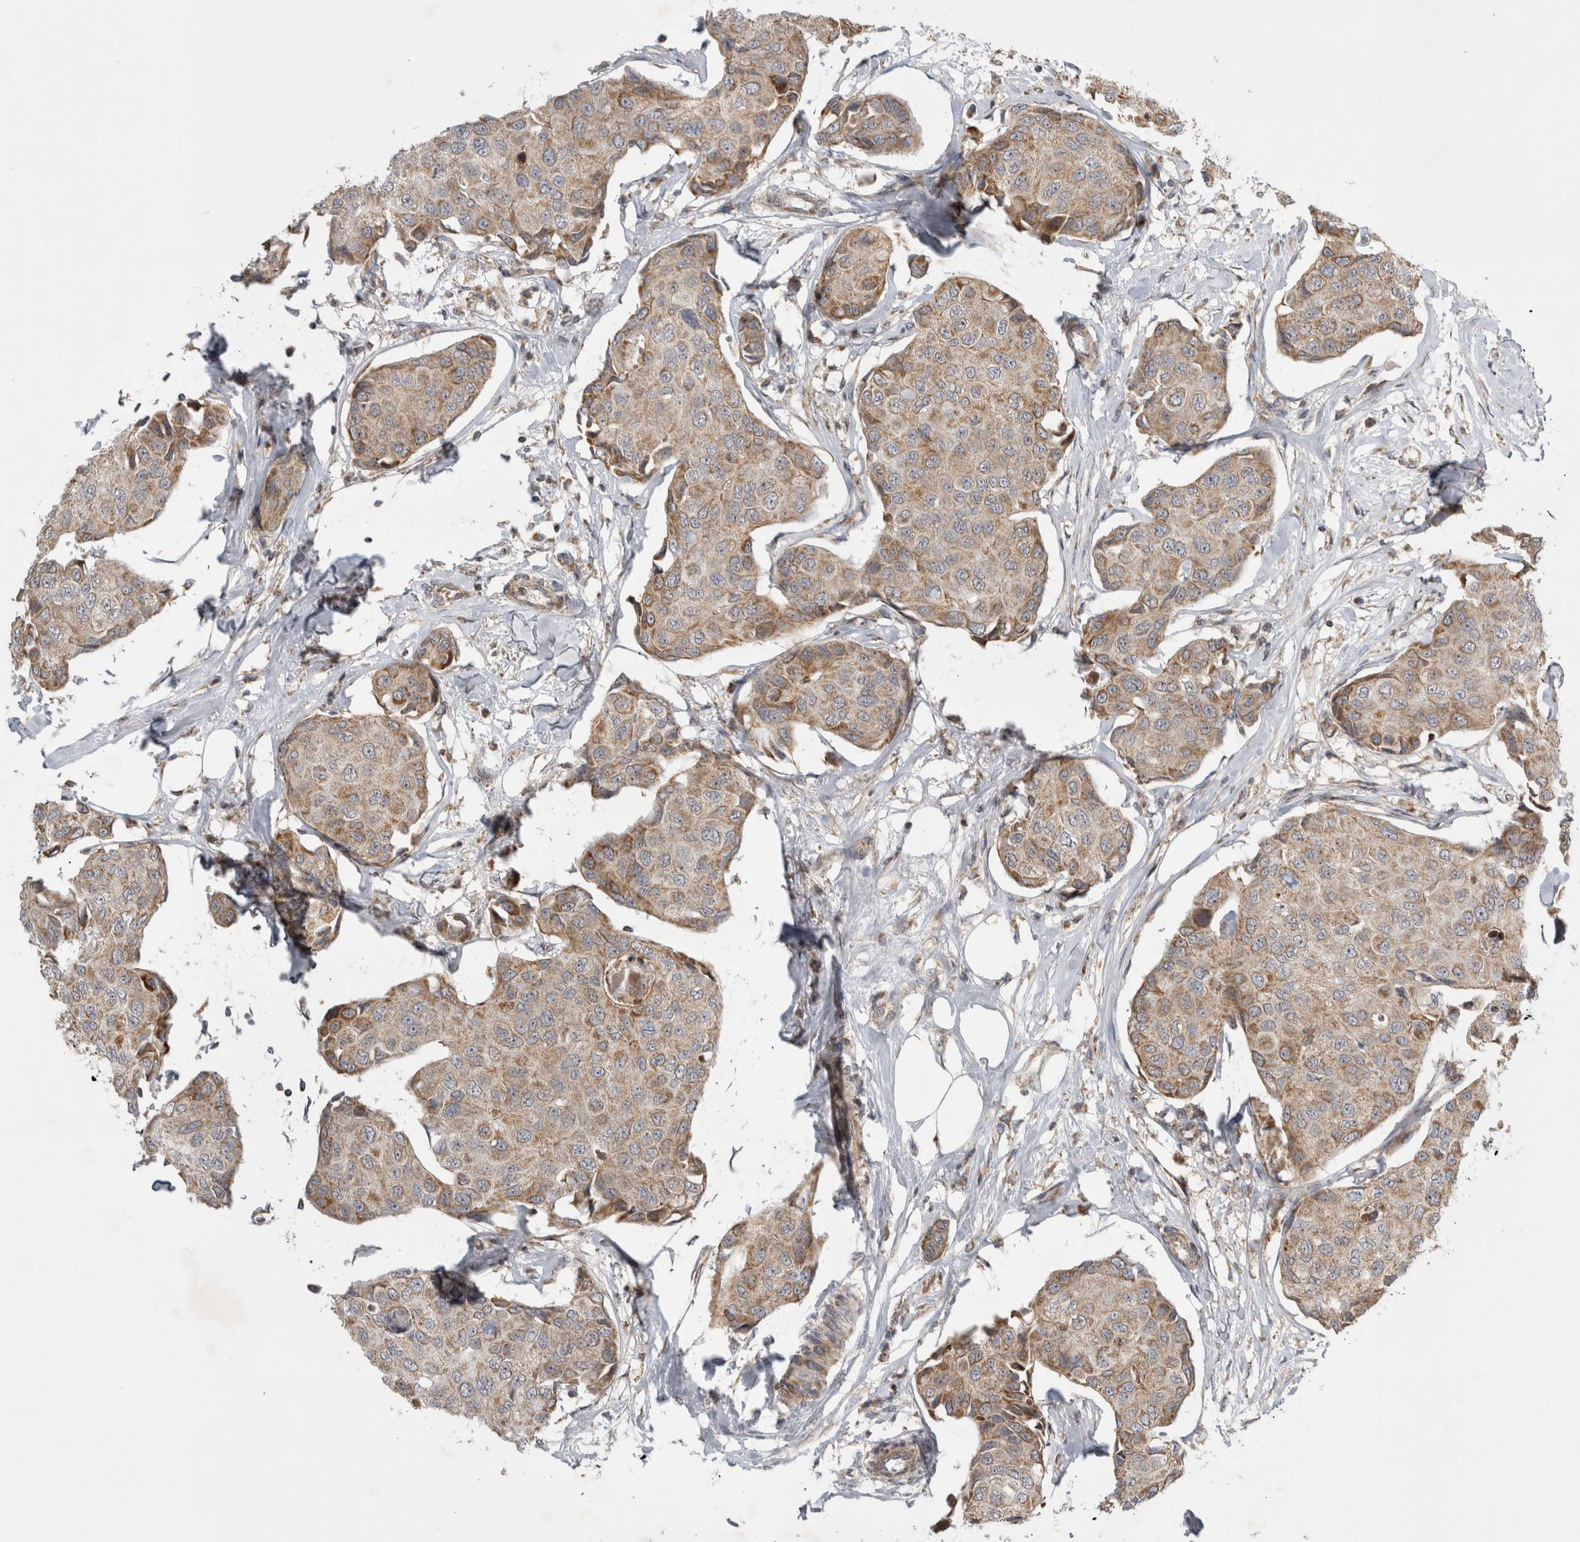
{"staining": {"intensity": "weak", "quantity": ">75%", "location": "cytoplasmic/membranous"}, "tissue": "breast cancer", "cell_type": "Tumor cells", "image_type": "cancer", "snomed": [{"axis": "morphology", "description": "Duct carcinoma"}, {"axis": "topography", "description": "Breast"}], "caption": "Protein staining exhibits weak cytoplasmic/membranous expression in approximately >75% of tumor cells in breast cancer.", "gene": "KCNIP1", "patient": {"sex": "female", "age": 80}}